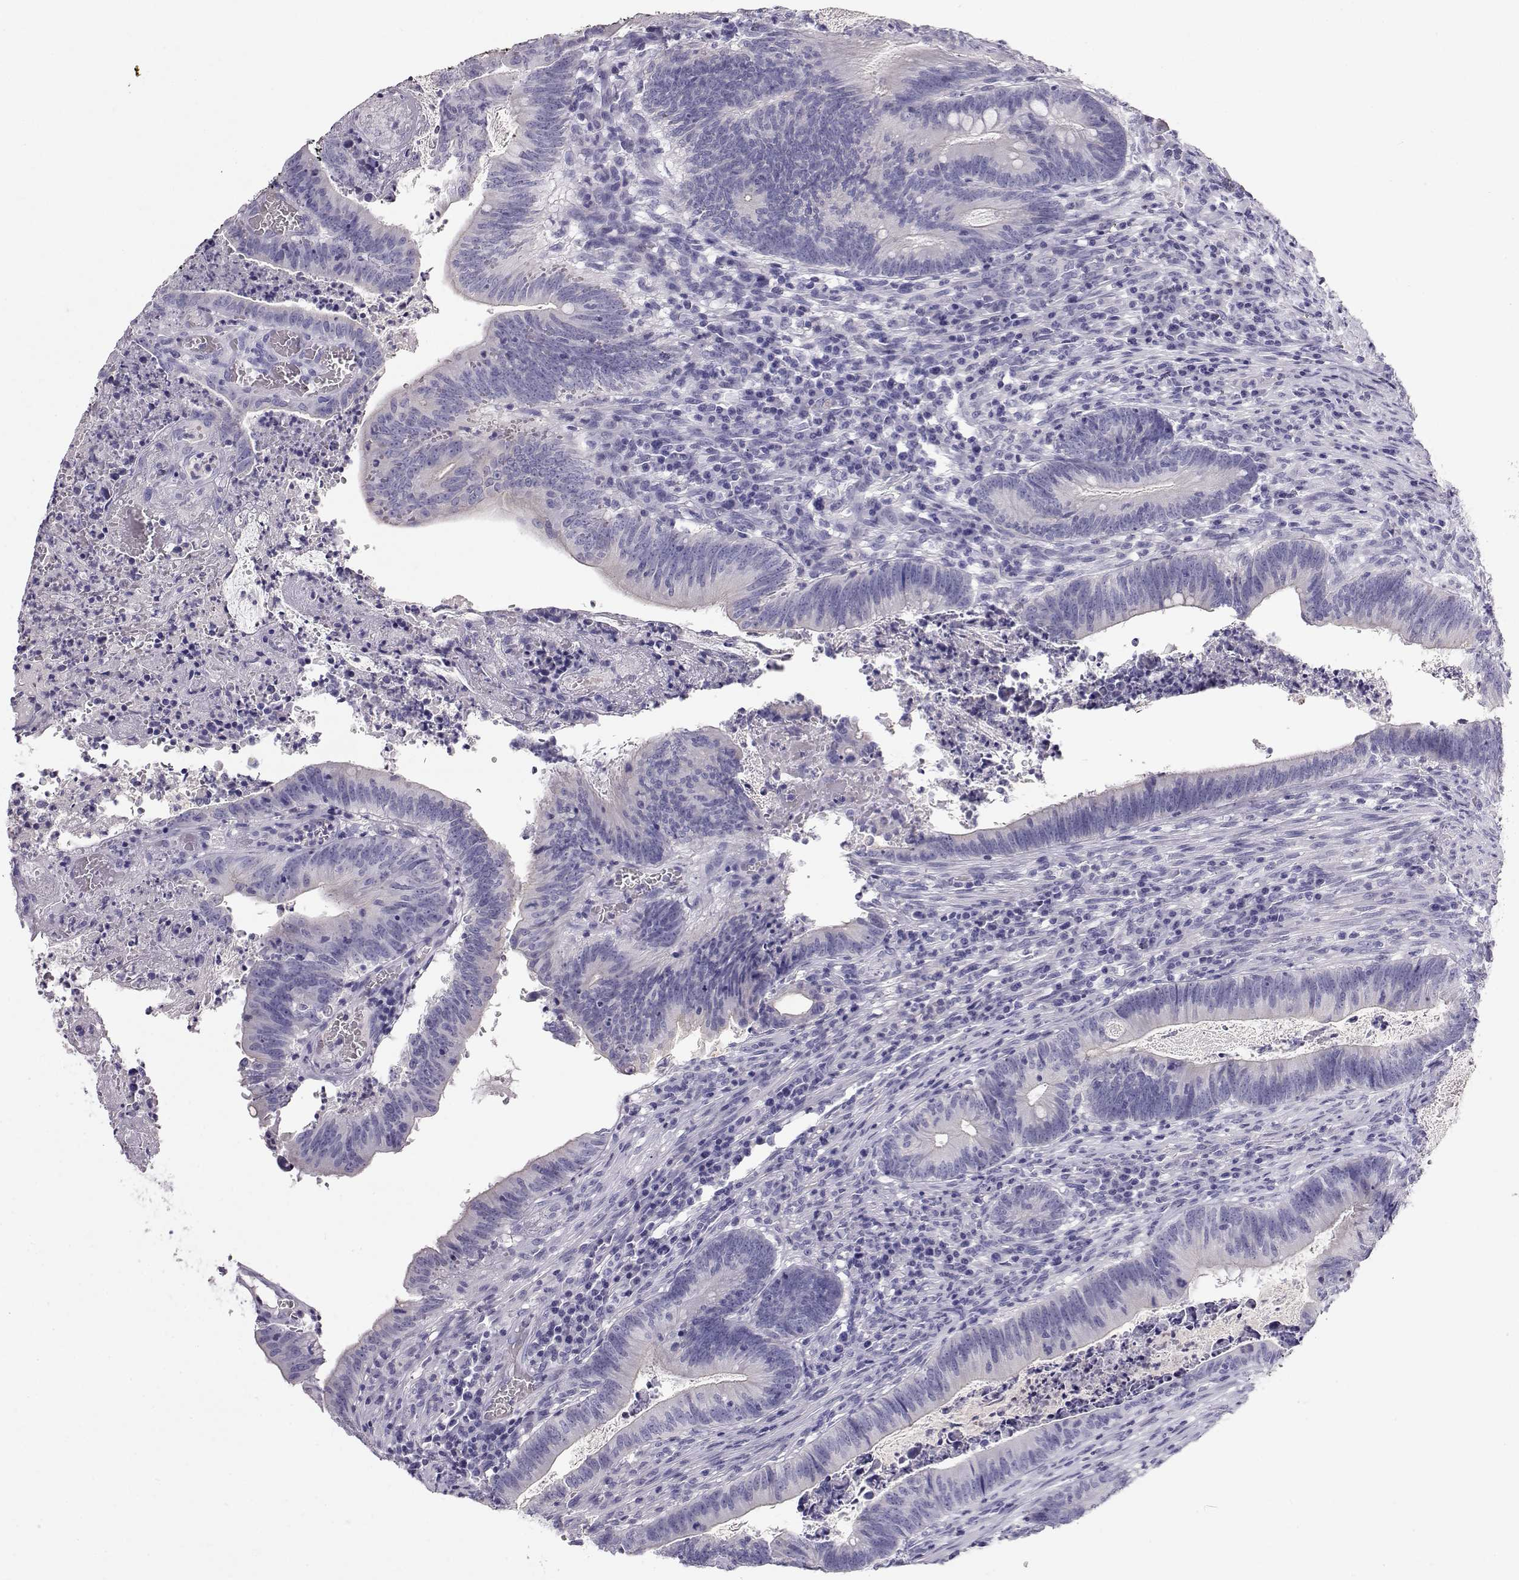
{"staining": {"intensity": "negative", "quantity": "none", "location": "none"}, "tissue": "colorectal cancer", "cell_type": "Tumor cells", "image_type": "cancer", "snomed": [{"axis": "morphology", "description": "Adenocarcinoma, NOS"}, {"axis": "topography", "description": "Colon"}], "caption": "Tumor cells show no significant protein staining in colorectal cancer.", "gene": "GPR26", "patient": {"sex": "female", "age": 70}}